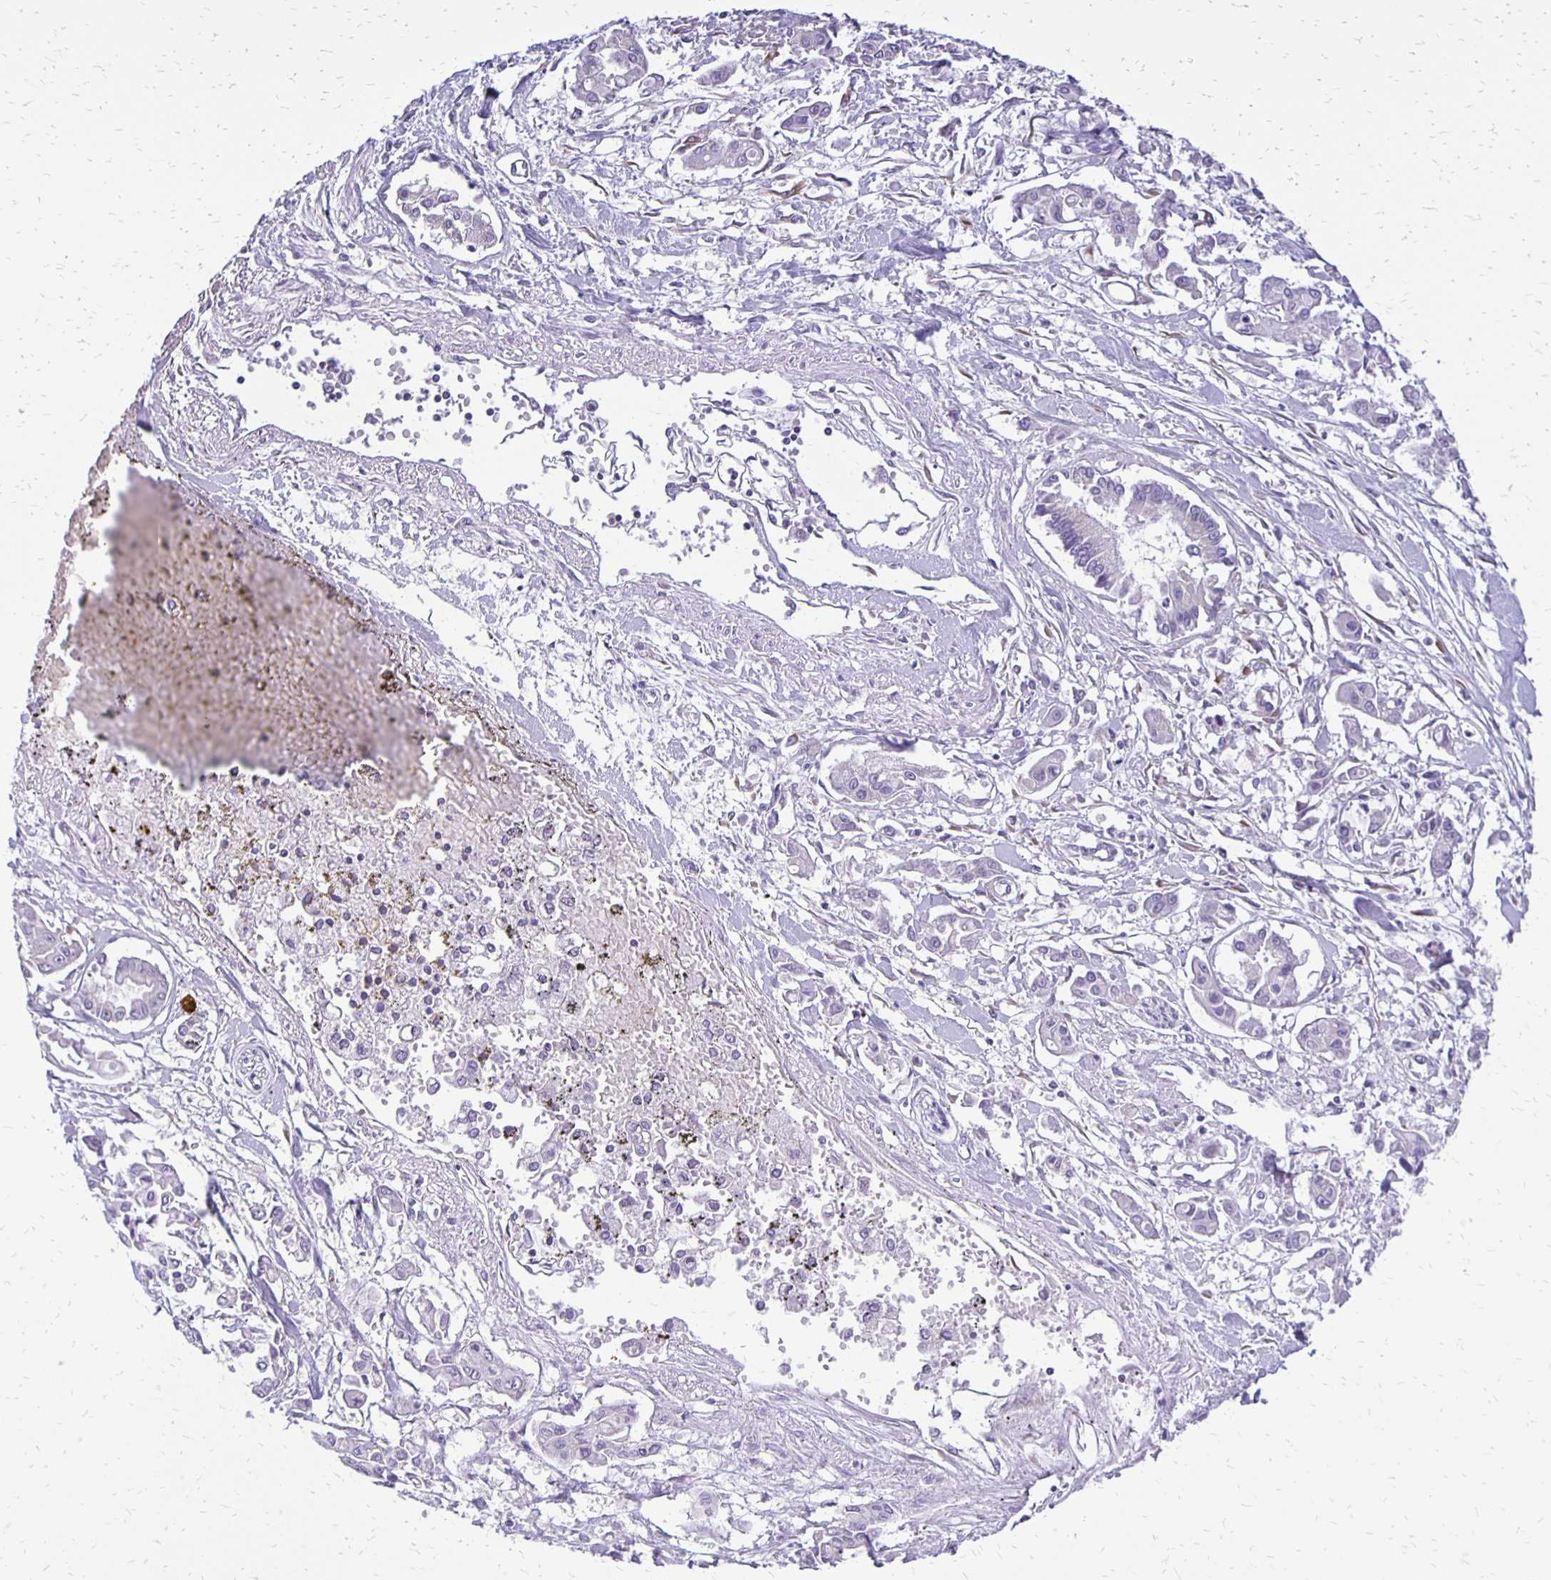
{"staining": {"intensity": "negative", "quantity": "none", "location": "none"}, "tissue": "pancreatic cancer", "cell_type": "Tumor cells", "image_type": "cancer", "snomed": [{"axis": "morphology", "description": "Adenocarcinoma, NOS"}, {"axis": "topography", "description": "Pancreas"}], "caption": "Pancreatic cancer was stained to show a protein in brown. There is no significant positivity in tumor cells.", "gene": "ANKRD45", "patient": {"sex": "male", "age": 61}}